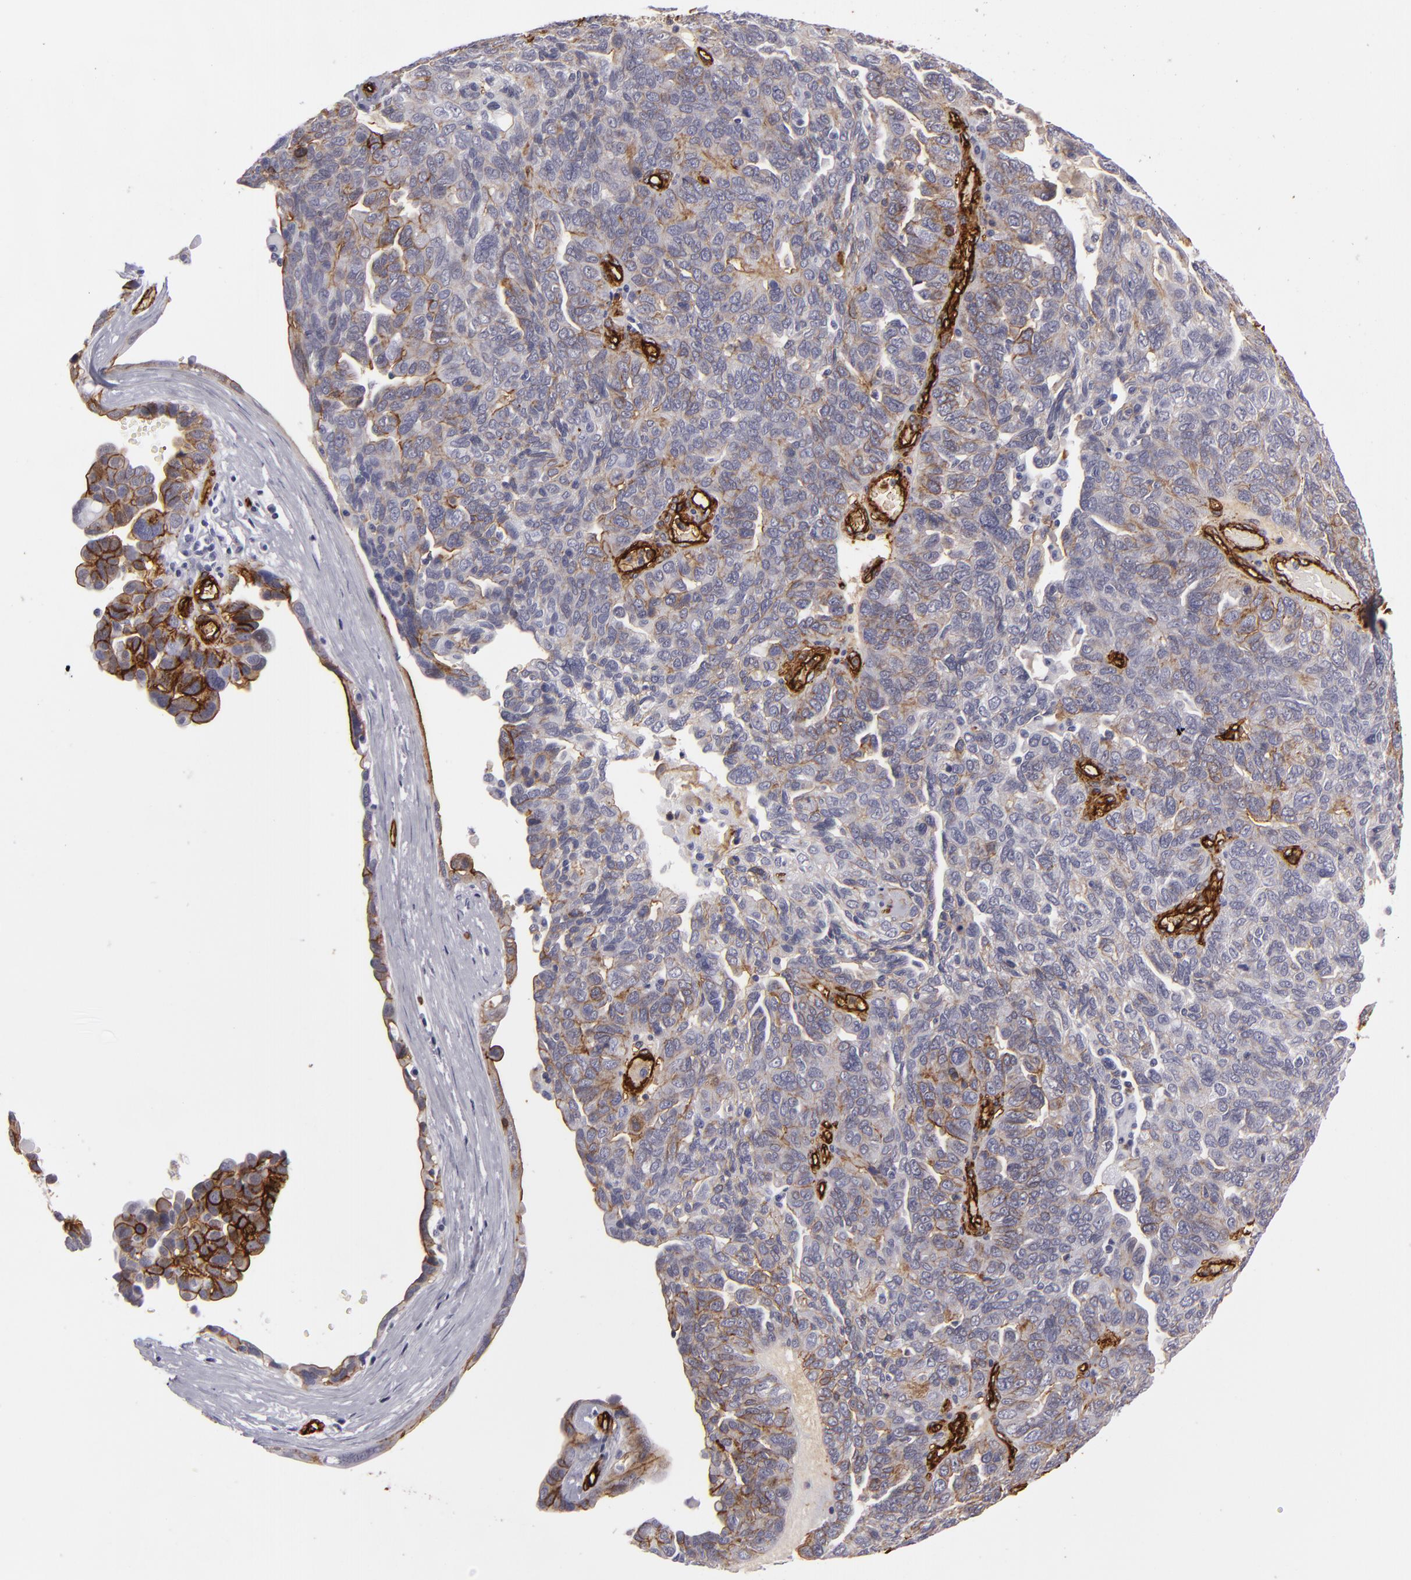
{"staining": {"intensity": "moderate", "quantity": "25%-75%", "location": "cytoplasmic/membranous"}, "tissue": "ovarian cancer", "cell_type": "Tumor cells", "image_type": "cancer", "snomed": [{"axis": "morphology", "description": "Cystadenocarcinoma, serous, NOS"}, {"axis": "topography", "description": "Ovary"}], "caption": "Immunohistochemical staining of human ovarian serous cystadenocarcinoma exhibits medium levels of moderate cytoplasmic/membranous protein staining in approximately 25%-75% of tumor cells.", "gene": "MCAM", "patient": {"sex": "female", "age": 64}}